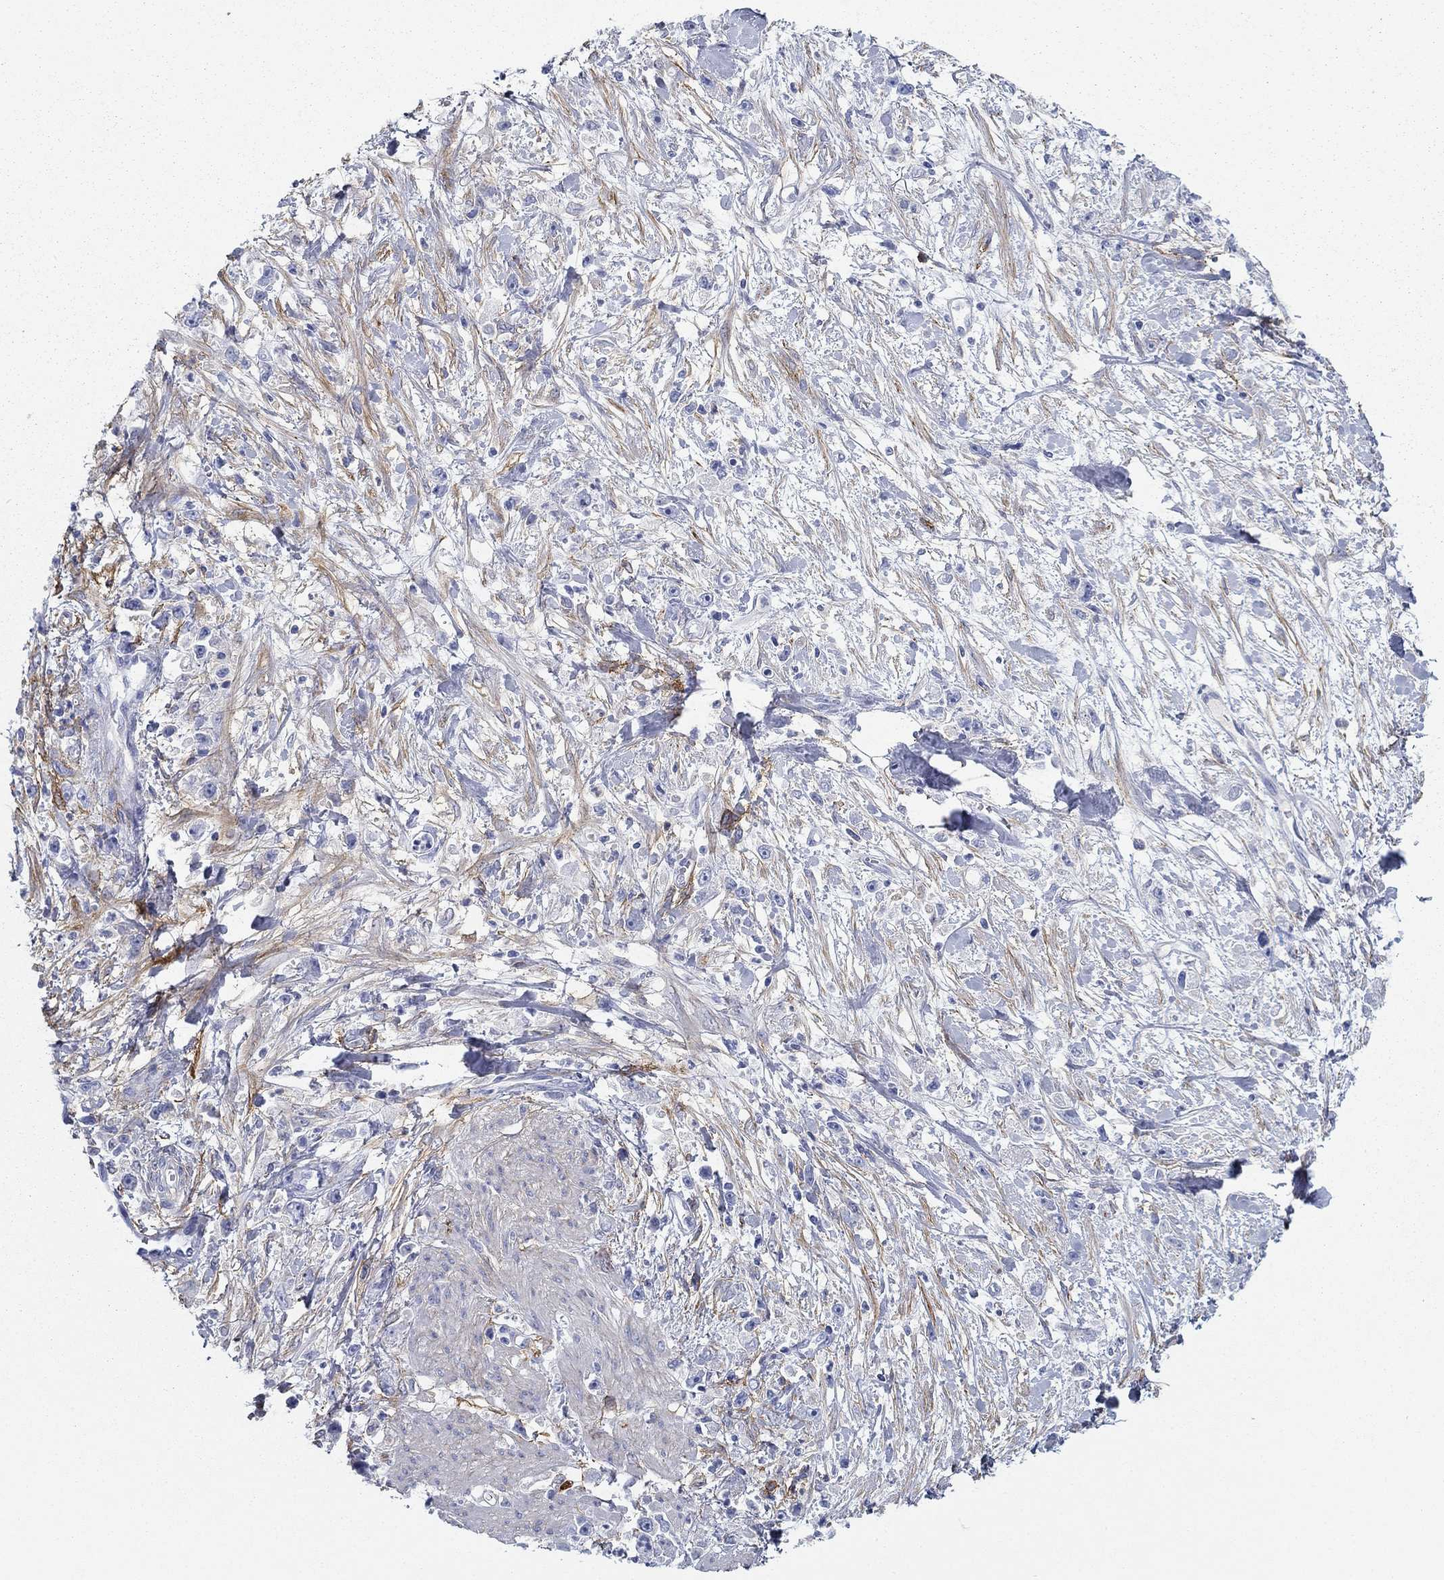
{"staining": {"intensity": "negative", "quantity": "none", "location": "none"}, "tissue": "stomach cancer", "cell_type": "Tumor cells", "image_type": "cancer", "snomed": [{"axis": "morphology", "description": "Adenocarcinoma, NOS"}, {"axis": "topography", "description": "Stomach"}], "caption": "DAB (3,3'-diaminobenzidine) immunohistochemical staining of human stomach cancer exhibits no significant staining in tumor cells.", "gene": "GPC1", "patient": {"sex": "female", "age": 59}}